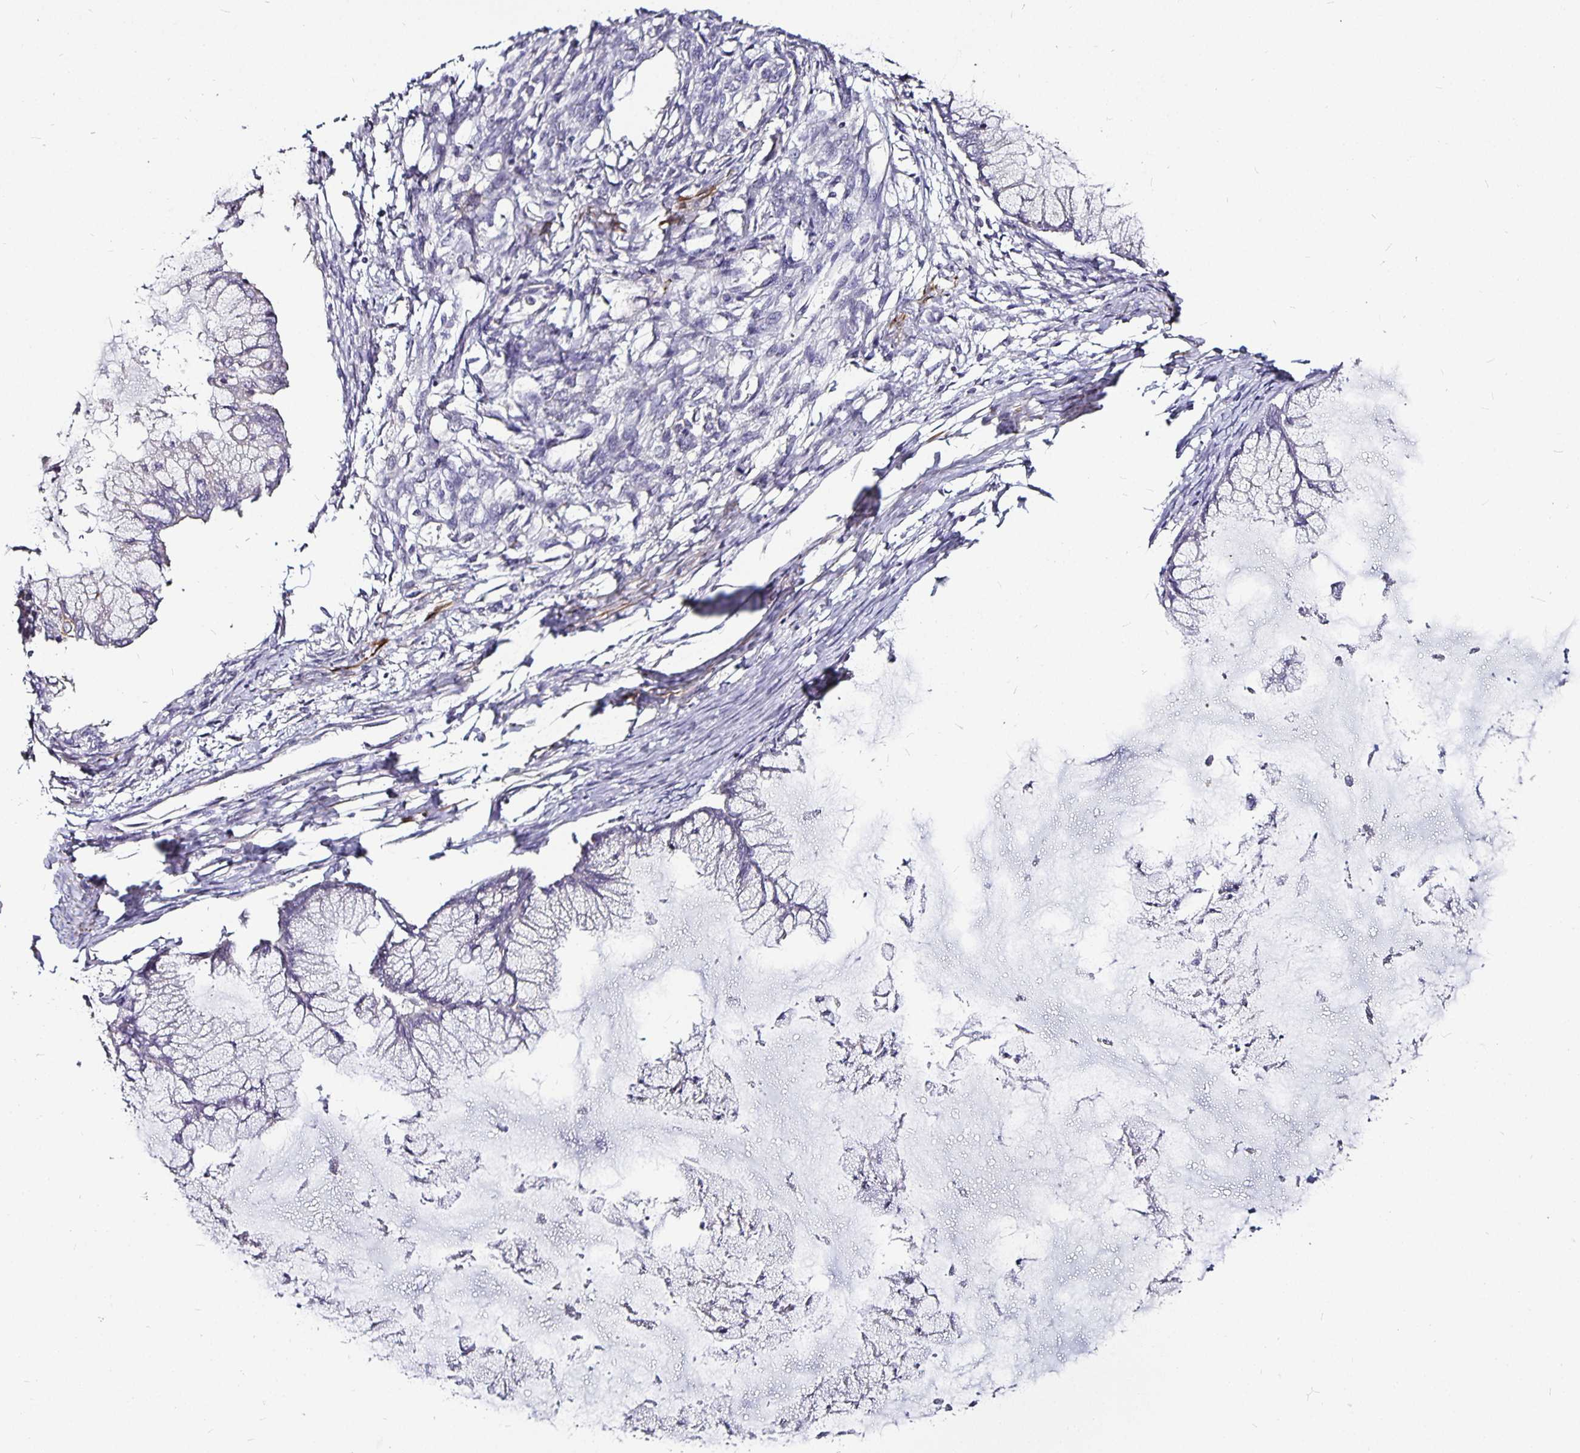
{"staining": {"intensity": "negative", "quantity": "none", "location": "none"}, "tissue": "ovarian cancer", "cell_type": "Tumor cells", "image_type": "cancer", "snomed": [{"axis": "morphology", "description": "Cystadenocarcinoma, mucinous, NOS"}, {"axis": "topography", "description": "Ovary"}], "caption": "Ovarian cancer was stained to show a protein in brown. There is no significant expression in tumor cells. (DAB immunohistochemistry with hematoxylin counter stain).", "gene": "CA12", "patient": {"sex": "female", "age": 34}}